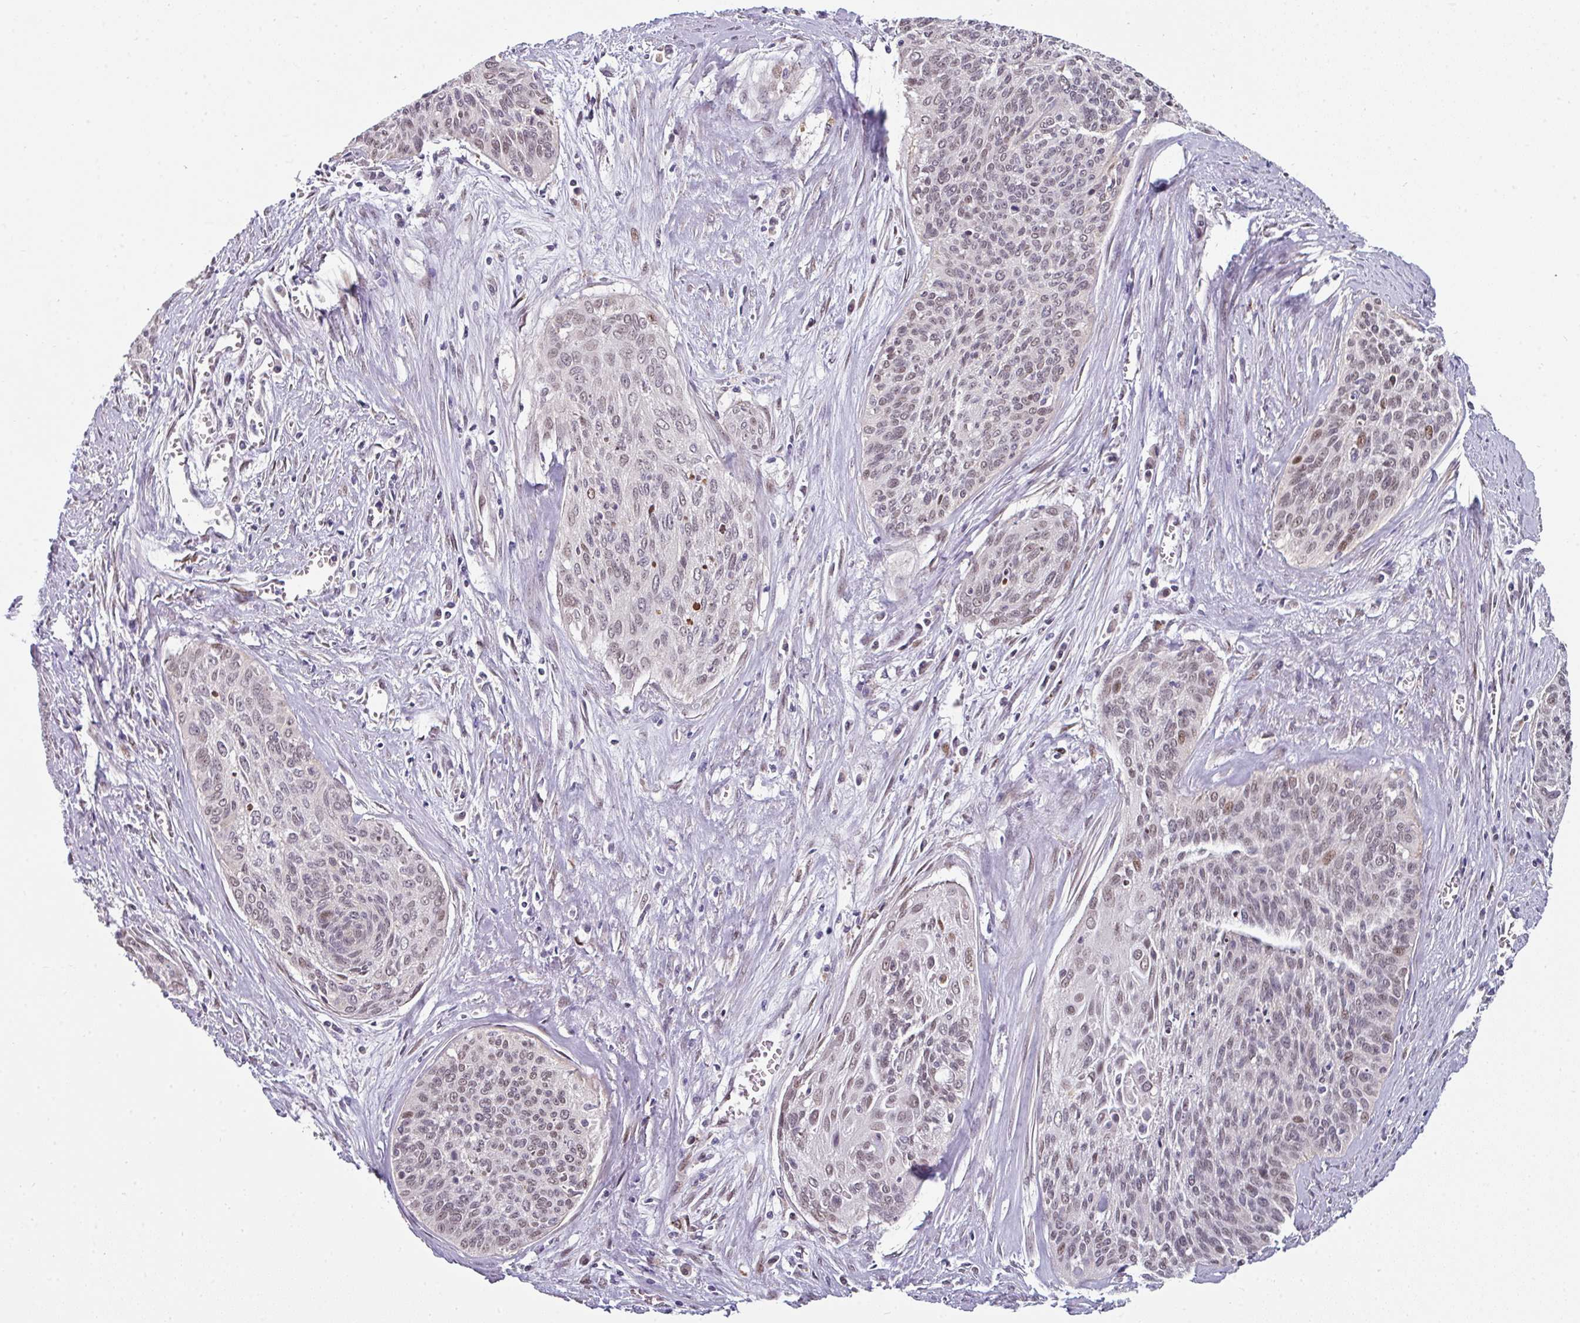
{"staining": {"intensity": "moderate", "quantity": "25%-75%", "location": "nuclear"}, "tissue": "cervical cancer", "cell_type": "Tumor cells", "image_type": "cancer", "snomed": [{"axis": "morphology", "description": "Squamous cell carcinoma, NOS"}, {"axis": "topography", "description": "Cervix"}], "caption": "A histopathology image of cervical cancer (squamous cell carcinoma) stained for a protein shows moderate nuclear brown staining in tumor cells.", "gene": "SWSAP1", "patient": {"sex": "female", "age": 55}}